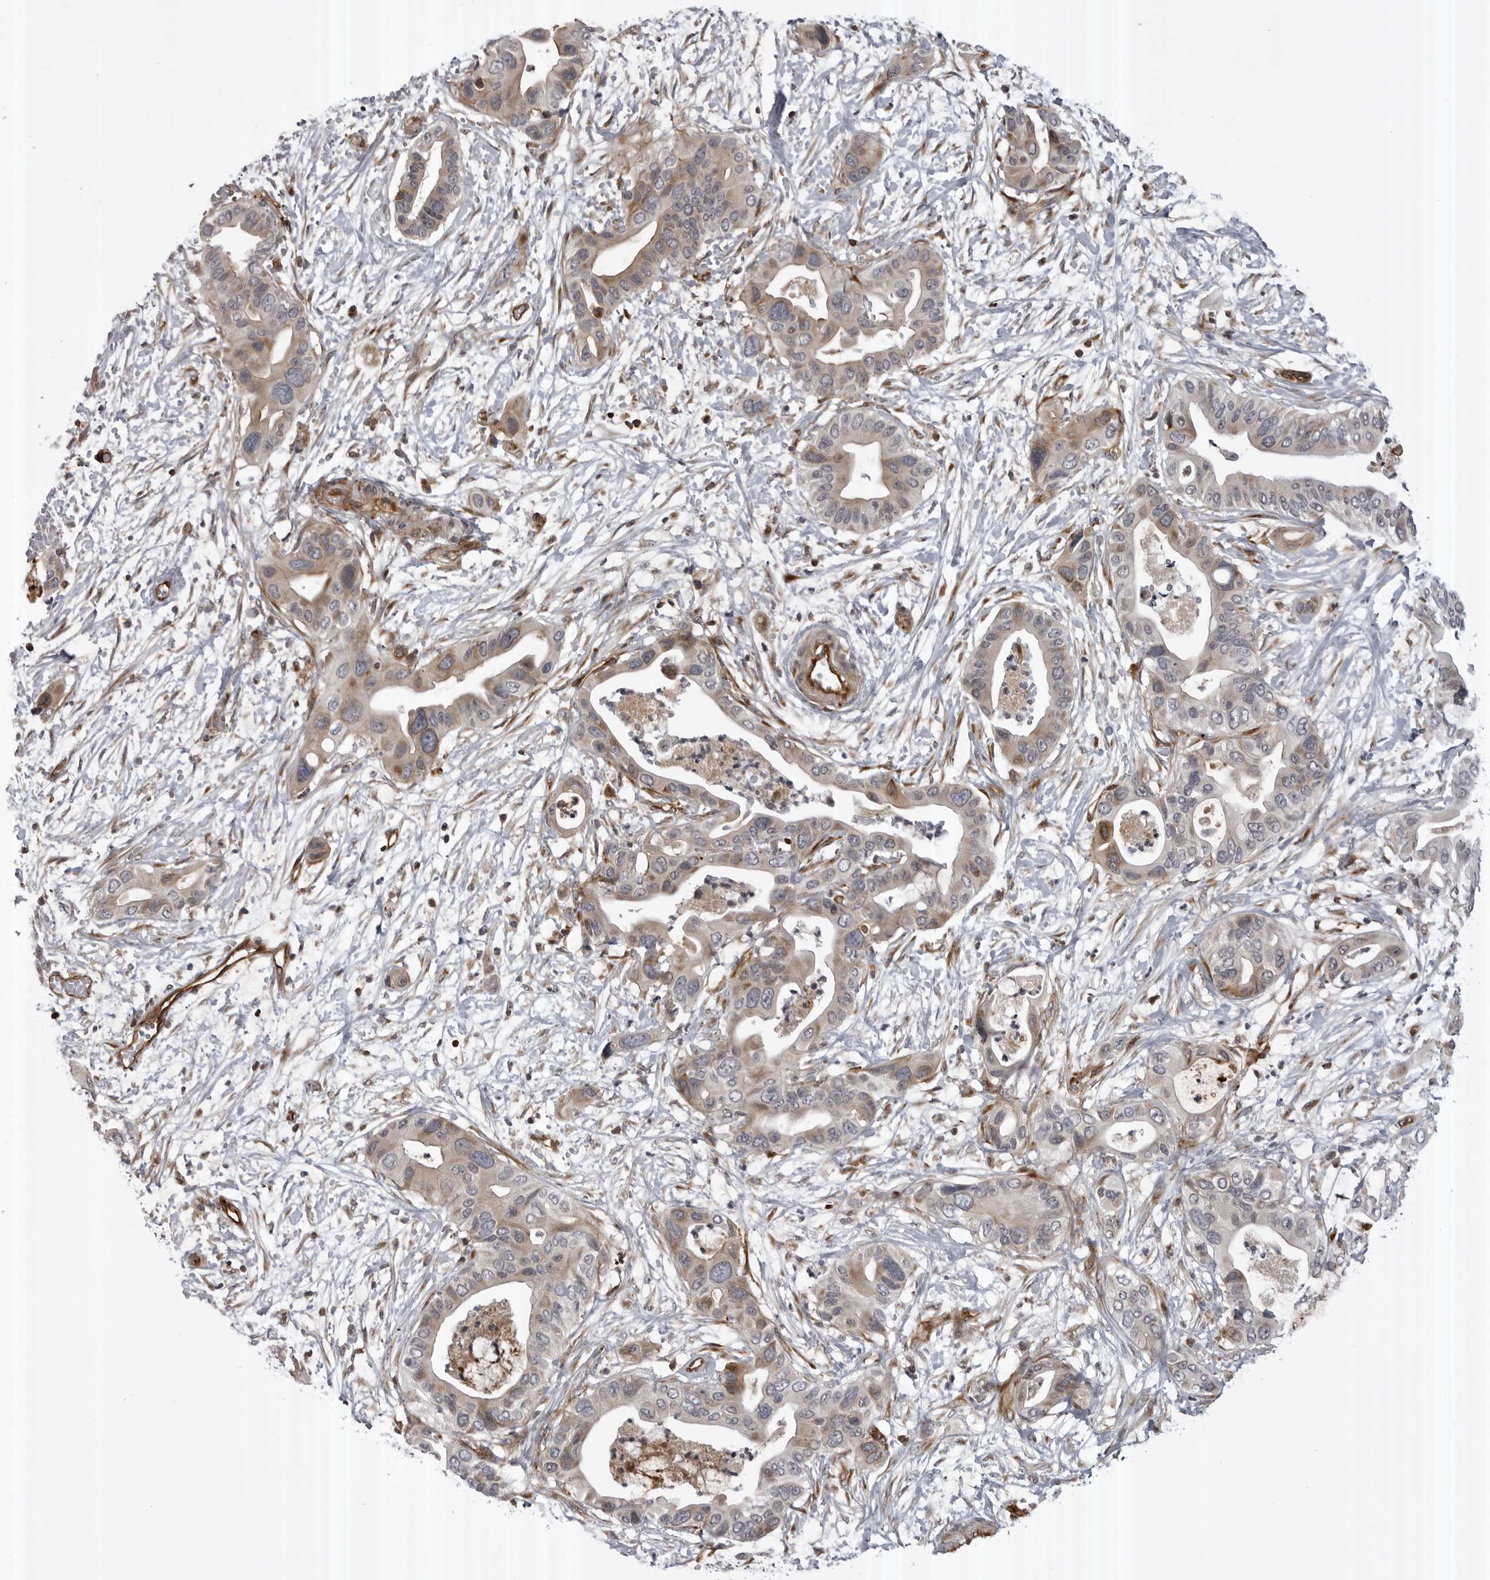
{"staining": {"intensity": "weak", "quantity": "25%-75%", "location": "cytoplasmic/membranous"}, "tissue": "pancreatic cancer", "cell_type": "Tumor cells", "image_type": "cancer", "snomed": [{"axis": "morphology", "description": "Adenocarcinoma, NOS"}, {"axis": "topography", "description": "Pancreas"}], "caption": "A histopathology image showing weak cytoplasmic/membranous expression in about 25%-75% of tumor cells in pancreatic adenocarcinoma, as visualized by brown immunohistochemical staining.", "gene": "ABL1", "patient": {"sex": "male", "age": 66}}